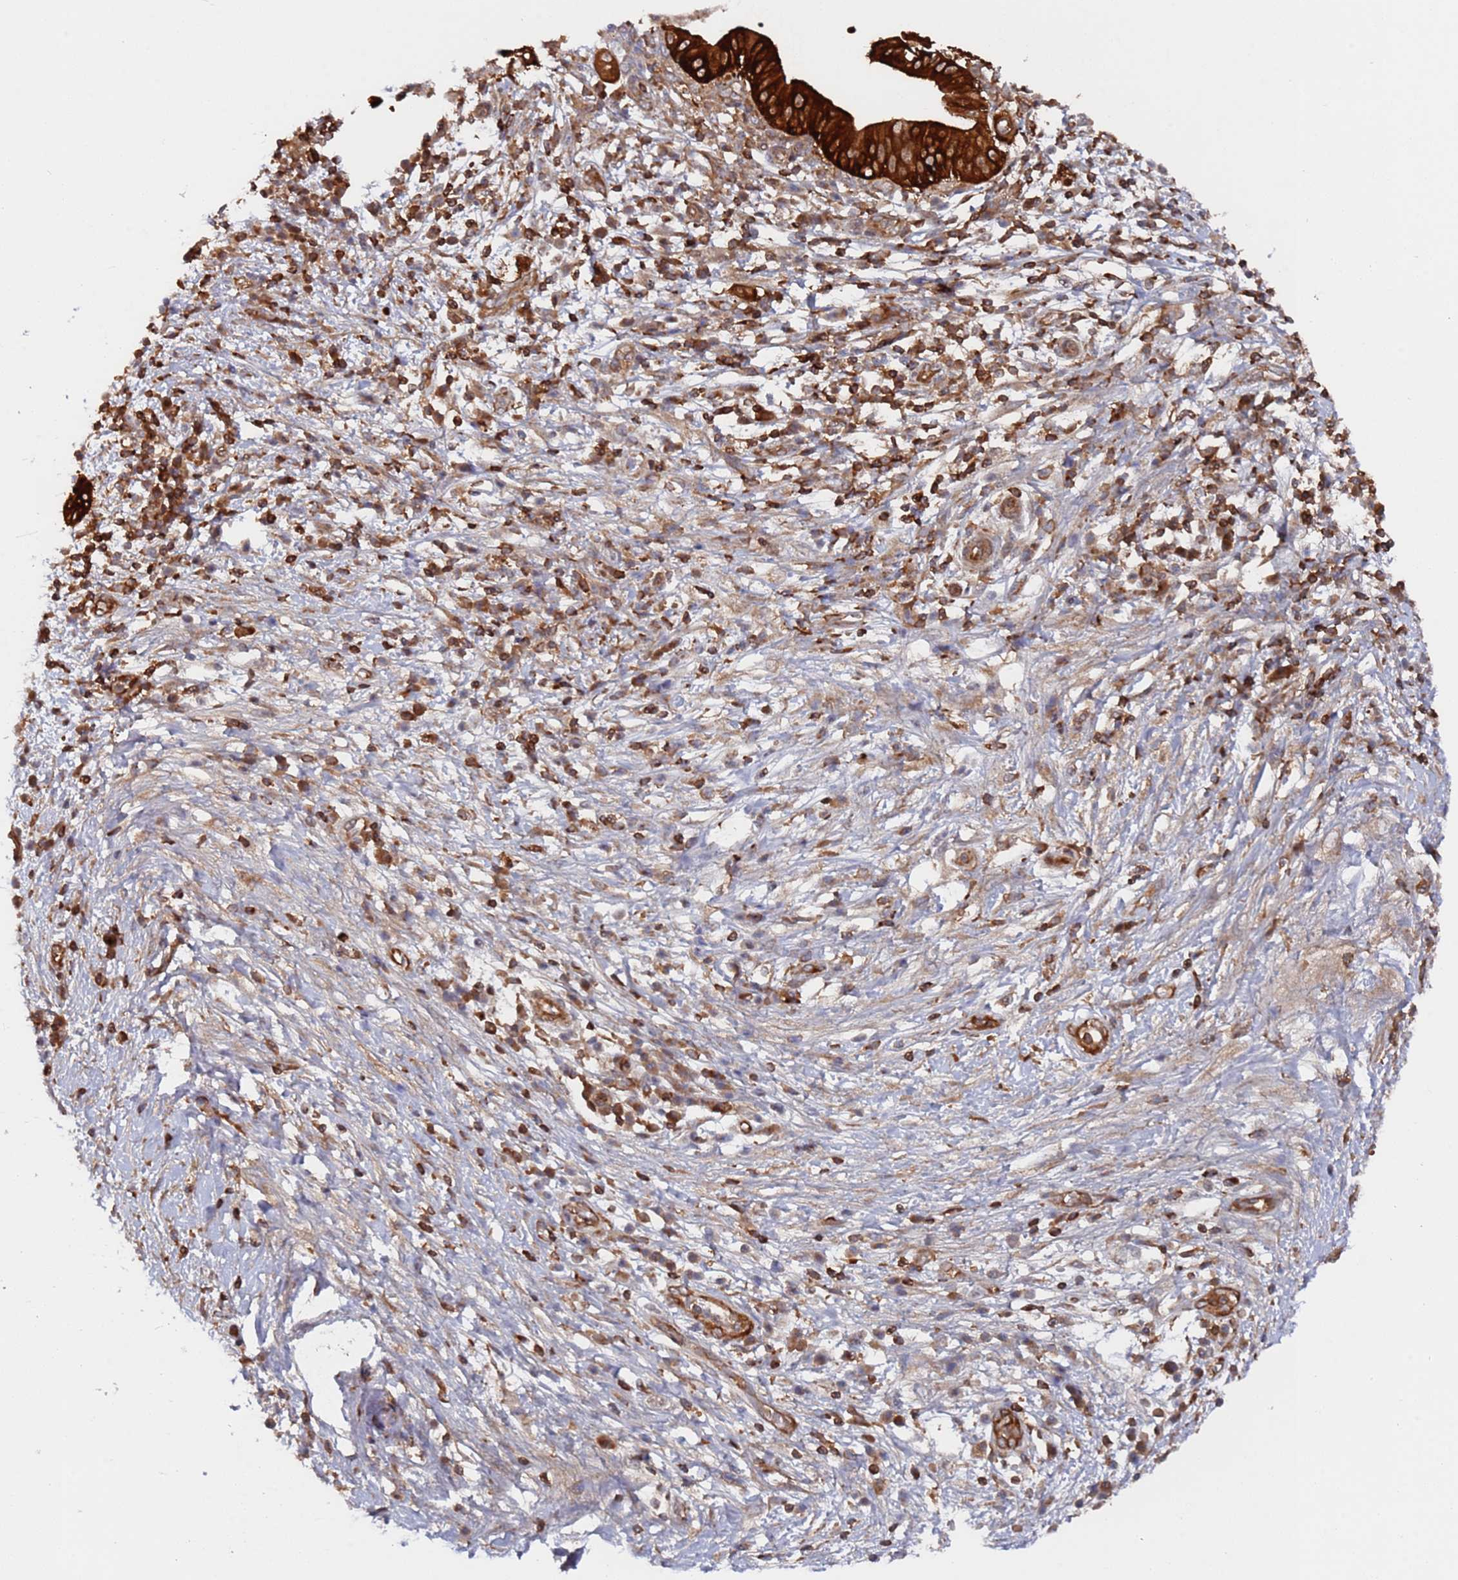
{"staining": {"intensity": "strong", "quantity": ">75%", "location": "cytoplasmic/membranous"}, "tissue": "pancreatic cancer", "cell_type": "Tumor cells", "image_type": "cancer", "snomed": [{"axis": "morphology", "description": "Adenocarcinoma, NOS"}, {"axis": "topography", "description": "Pancreas"}], "caption": "This histopathology image shows immunohistochemistry (IHC) staining of human pancreatic cancer, with high strong cytoplasmic/membranous staining in about >75% of tumor cells.", "gene": "DDX60", "patient": {"sex": "male", "age": 68}}